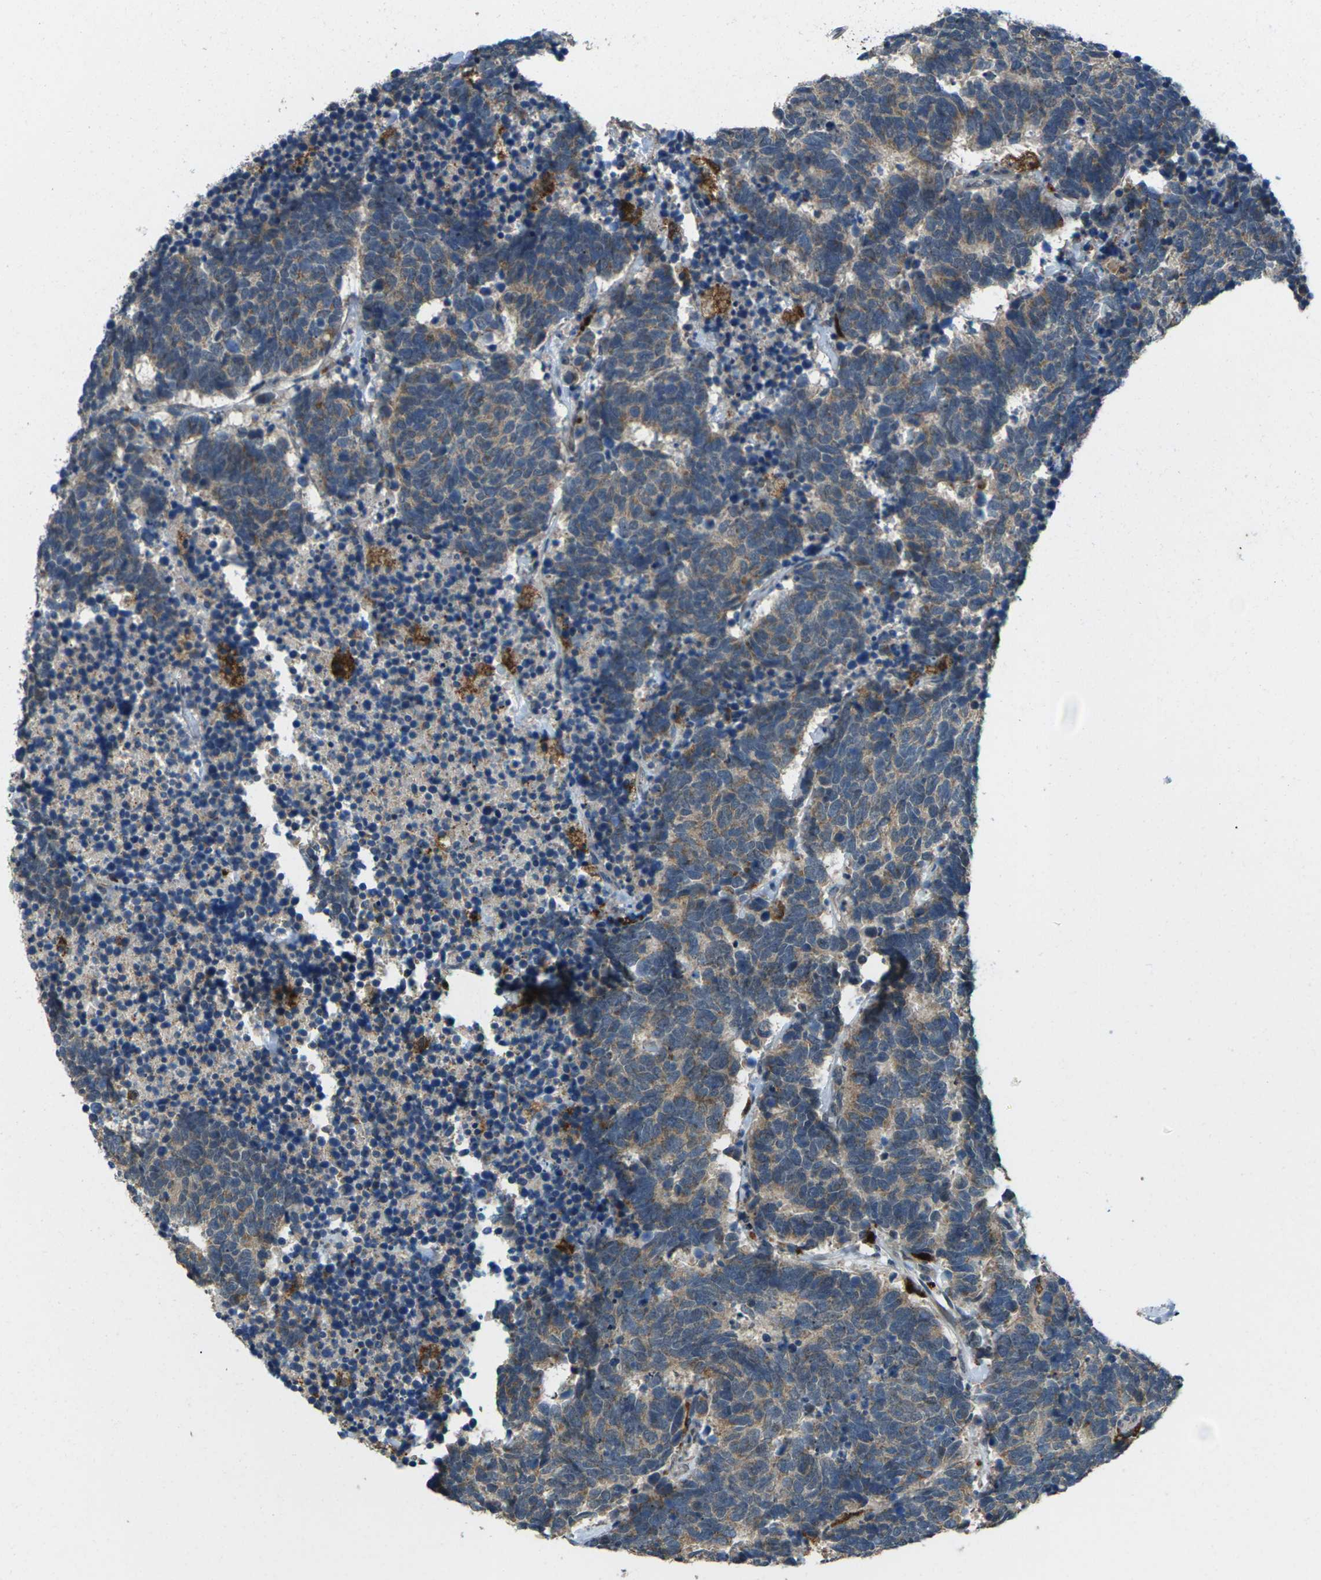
{"staining": {"intensity": "weak", "quantity": ">75%", "location": "cytoplasmic/membranous"}, "tissue": "carcinoid", "cell_type": "Tumor cells", "image_type": "cancer", "snomed": [{"axis": "morphology", "description": "Carcinoma, NOS"}, {"axis": "morphology", "description": "Carcinoid, malignant, NOS"}, {"axis": "topography", "description": "Urinary bladder"}], "caption": "Protein staining exhibits weak cytoplasmic/membranous expression in approximately >75% of tumor cells in carcinoma. (Stains: DAB (3,3'-diaminobenzidine) in brown, nuclei in blue, Microscopy: brightfield microscopy at high magnification).", "gene": "SLC31A2", "patient": {"sex": "male", "age": 57}}